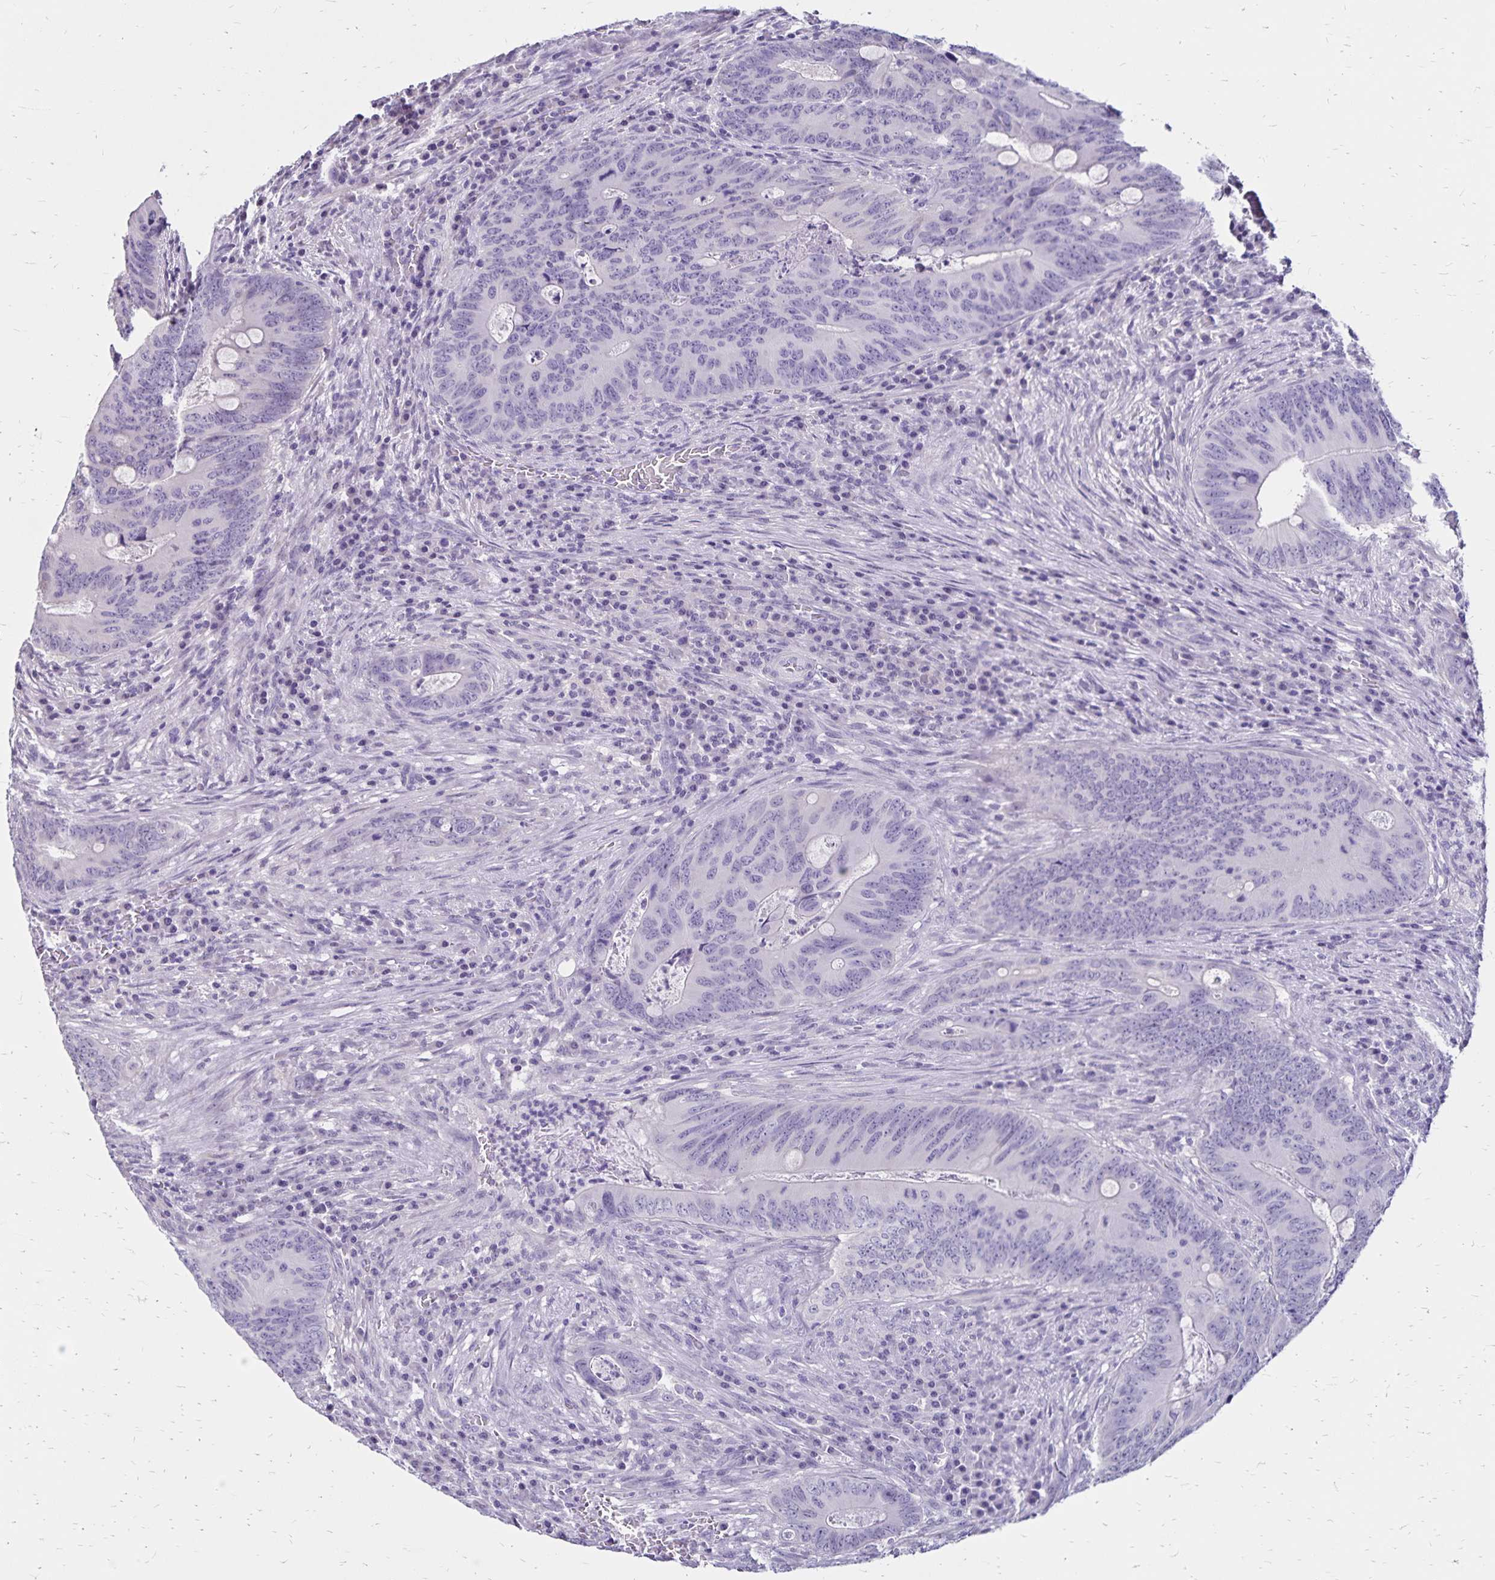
{"staining": {"intensity": "negative", "quantity": "none", "location": "none"}, "tissue": "colorectal cancer", "cell_type": "Tumor cells", "image_type": "cancer", "snomed": [{"axis": "morphology", "description": "Adenocarcinoma, NOS"}, {"axis": "topography", "description": "Colon"}], "caption": "Human colorectal cancer stained for a protein using immunohistochemistry shows no expression in tumor cells.", "gene": "SH3GL3", "patient": {"sex": "female", "age": 74}}